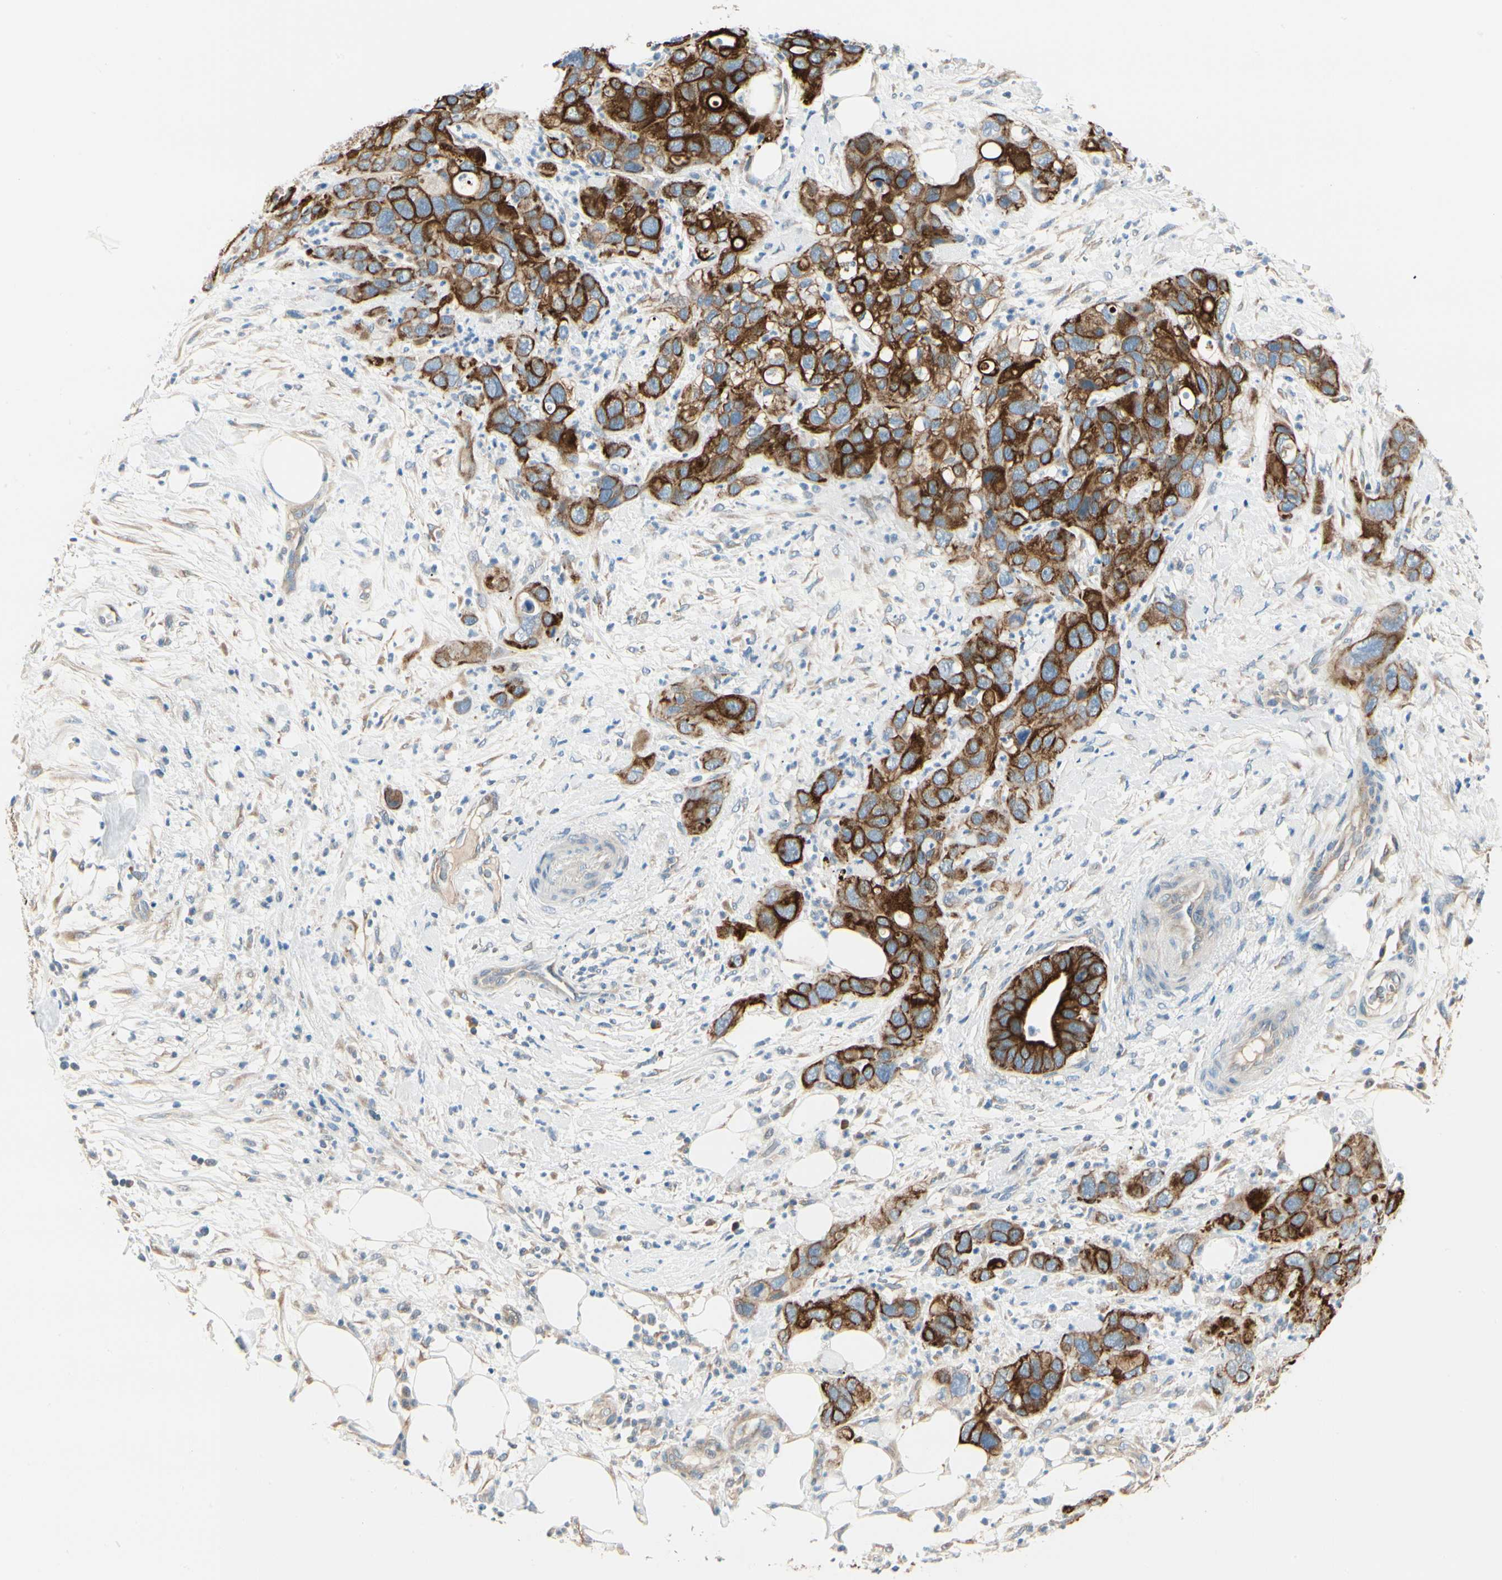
{"staining": {"intensity": "strong", "quantity": ">75%", "location": "cytoplasmic/membranous"}, "tissue": "pancreatic cancer", "cell_type": "Tumor cells", "image_type": "cancer", "snomed": [{"axis": "morphology", "description": "Adenocarcinoma, NOS"}, {"axis": "topography", "description": "Pancreas"}], "caption": "Immunohistochemistry staining of pancreatic adenocarcinoma, which exhibits high levels of strong cytoplasmic/membranous positivity in about >75% of tumor cells indicating strong cytoplasmic/membranous protein staining. The staining was performed using DAB (3,3'-diaminobenzidine) (brown) for protein detection and nuclei were counterstained in hematoxylin (blue).", "gene": "DUSP12", "patient": {"sex": "female", "age": 71}}